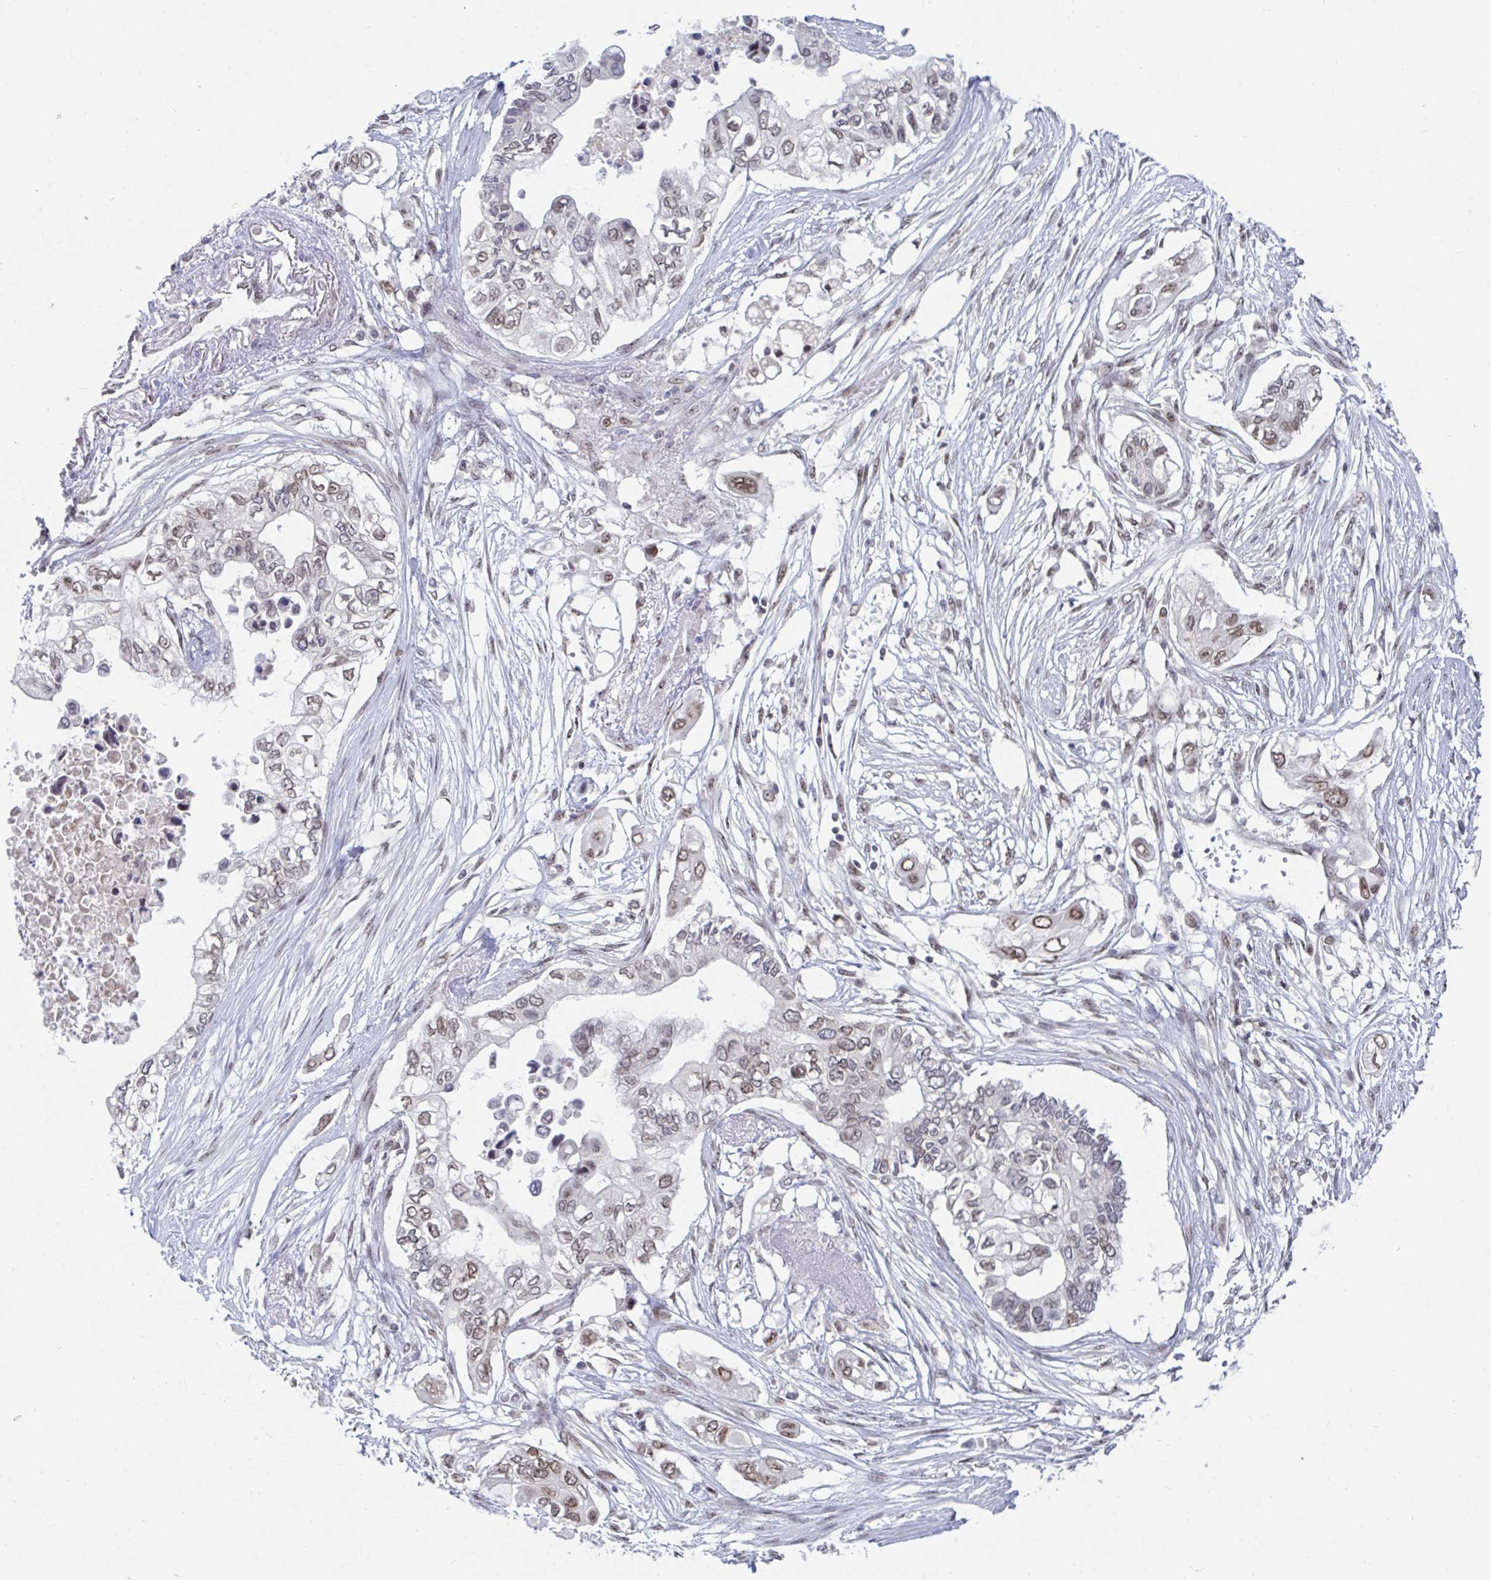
{"staining": {"intensity": "moderate", "quantity": "<25%", "location": "nuclear"}, "tissue": "pancreatic cancer", "cell_type": "Tumor cells", "image_type": "cancer", "snomed": [{"axis": "morphology", "description": "Adenocarcinoma, NOS"}, {"axis": "topography", "description": "Pancreas"}], "caption": "A histopathology image of human pancreatic adenocarcinoma stained for a protein shows moderate nuclear brown staining in tumor cells.", "gene": "TRIP12", "patient": {"sex": "female", "age": 63}}